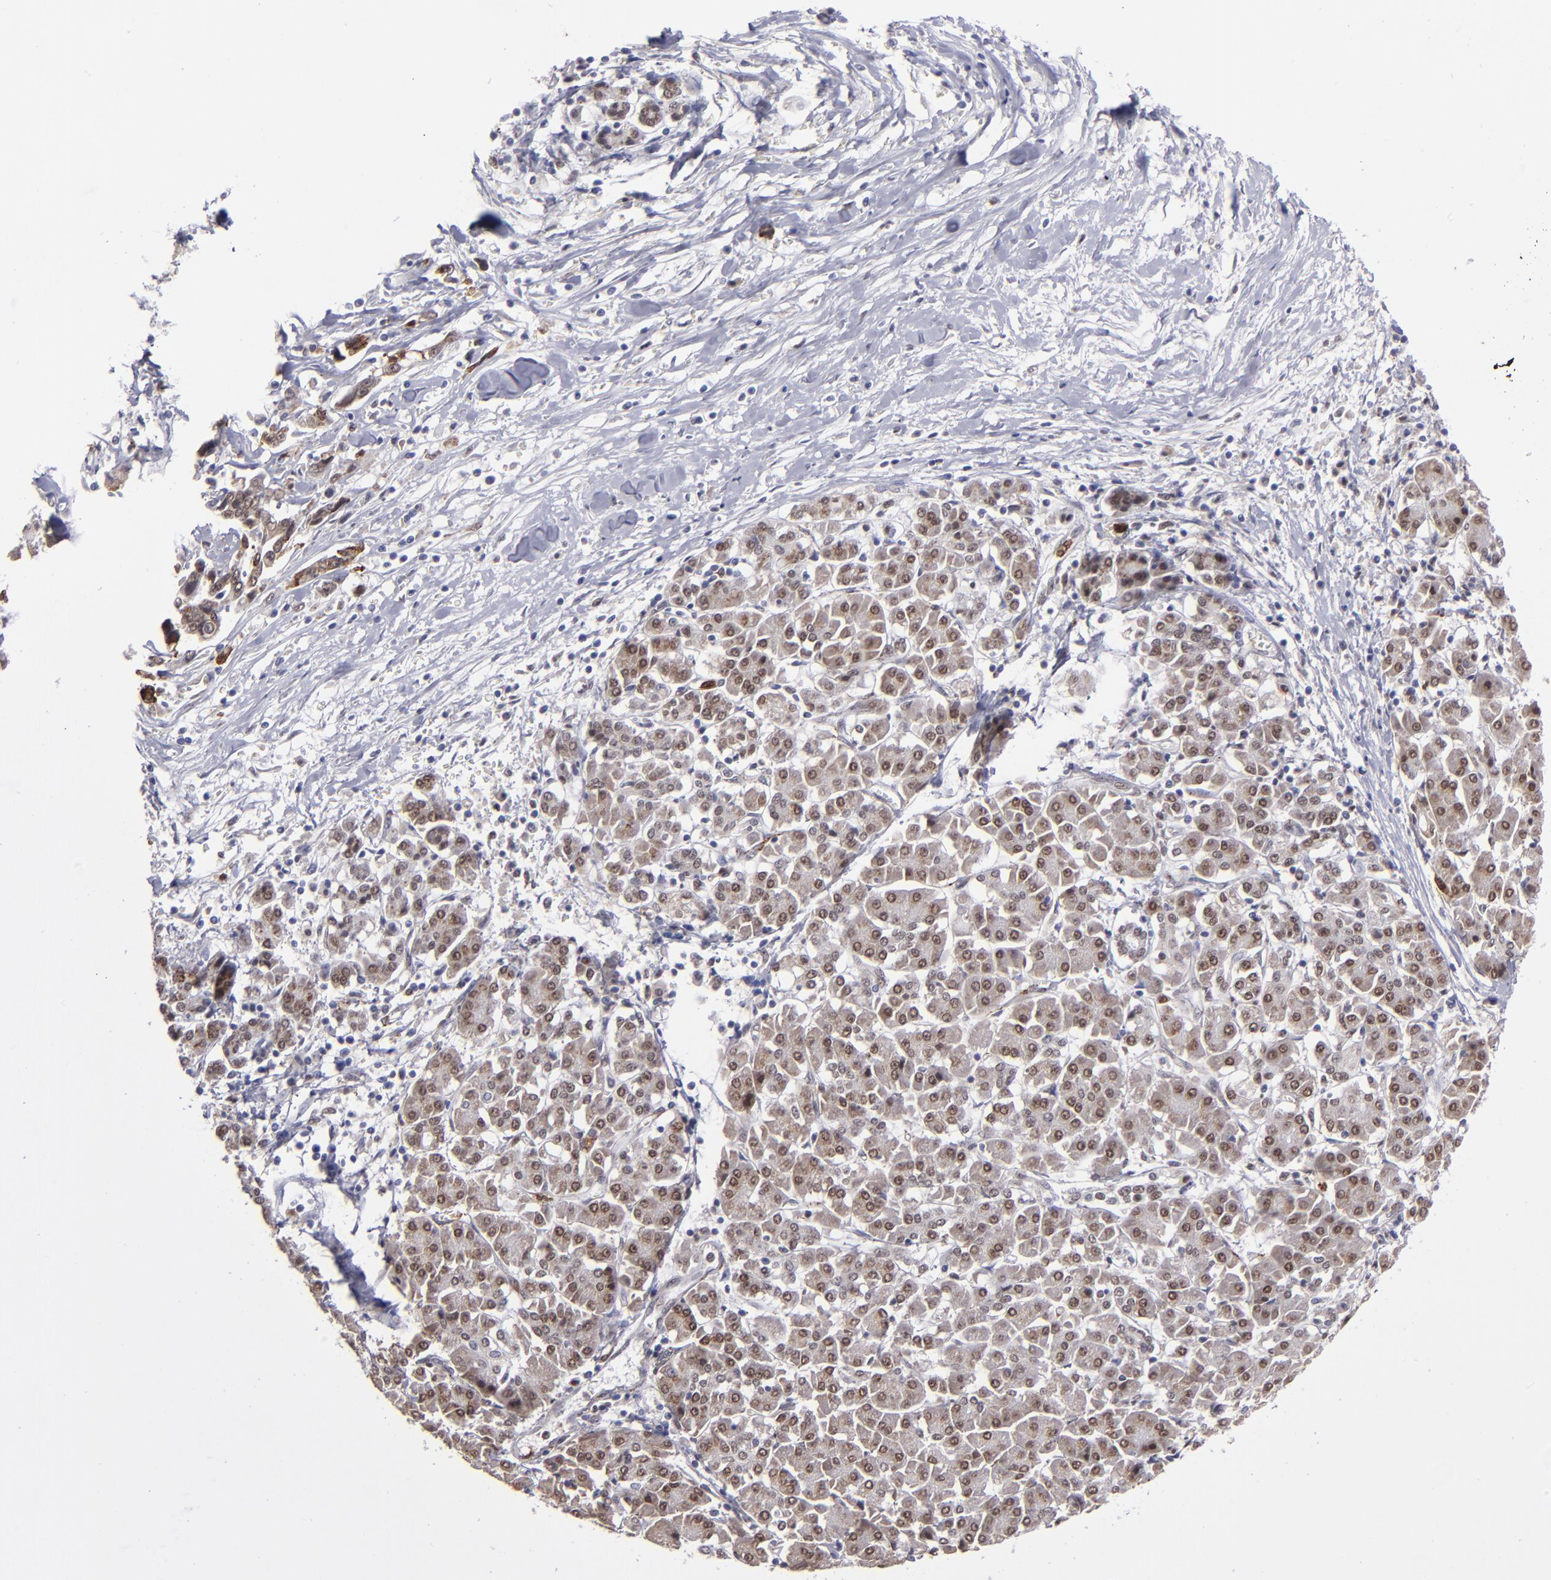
{"staining": {"intensity": "weak", "quantity": ">75%", "location": "cytoplasmic/membranous,nuclear"}, "tissue": "pancreatic cancer", "cell_type": "Tumor cells", "image_type": "cancer", "snomed": [{"axis": "morphology", "description": "Adenocarcinoma, NOS"}, {"axis": "topography", "description": "Pancreas"}], "caption": "Immunohistochemistry (IHC) image of neoplastic tissue: pancreatic cancer stained using immunohistochemistry (IHC) displays low levels of weak protein expression localized specifically in the cytoplasmic/membranous and nuclear of tumor cells, appearing as a cytoplasmic/membranous and nuclear brown color.", "gene": "RREB1", "patient": {"sex": "female", "age": 57}}